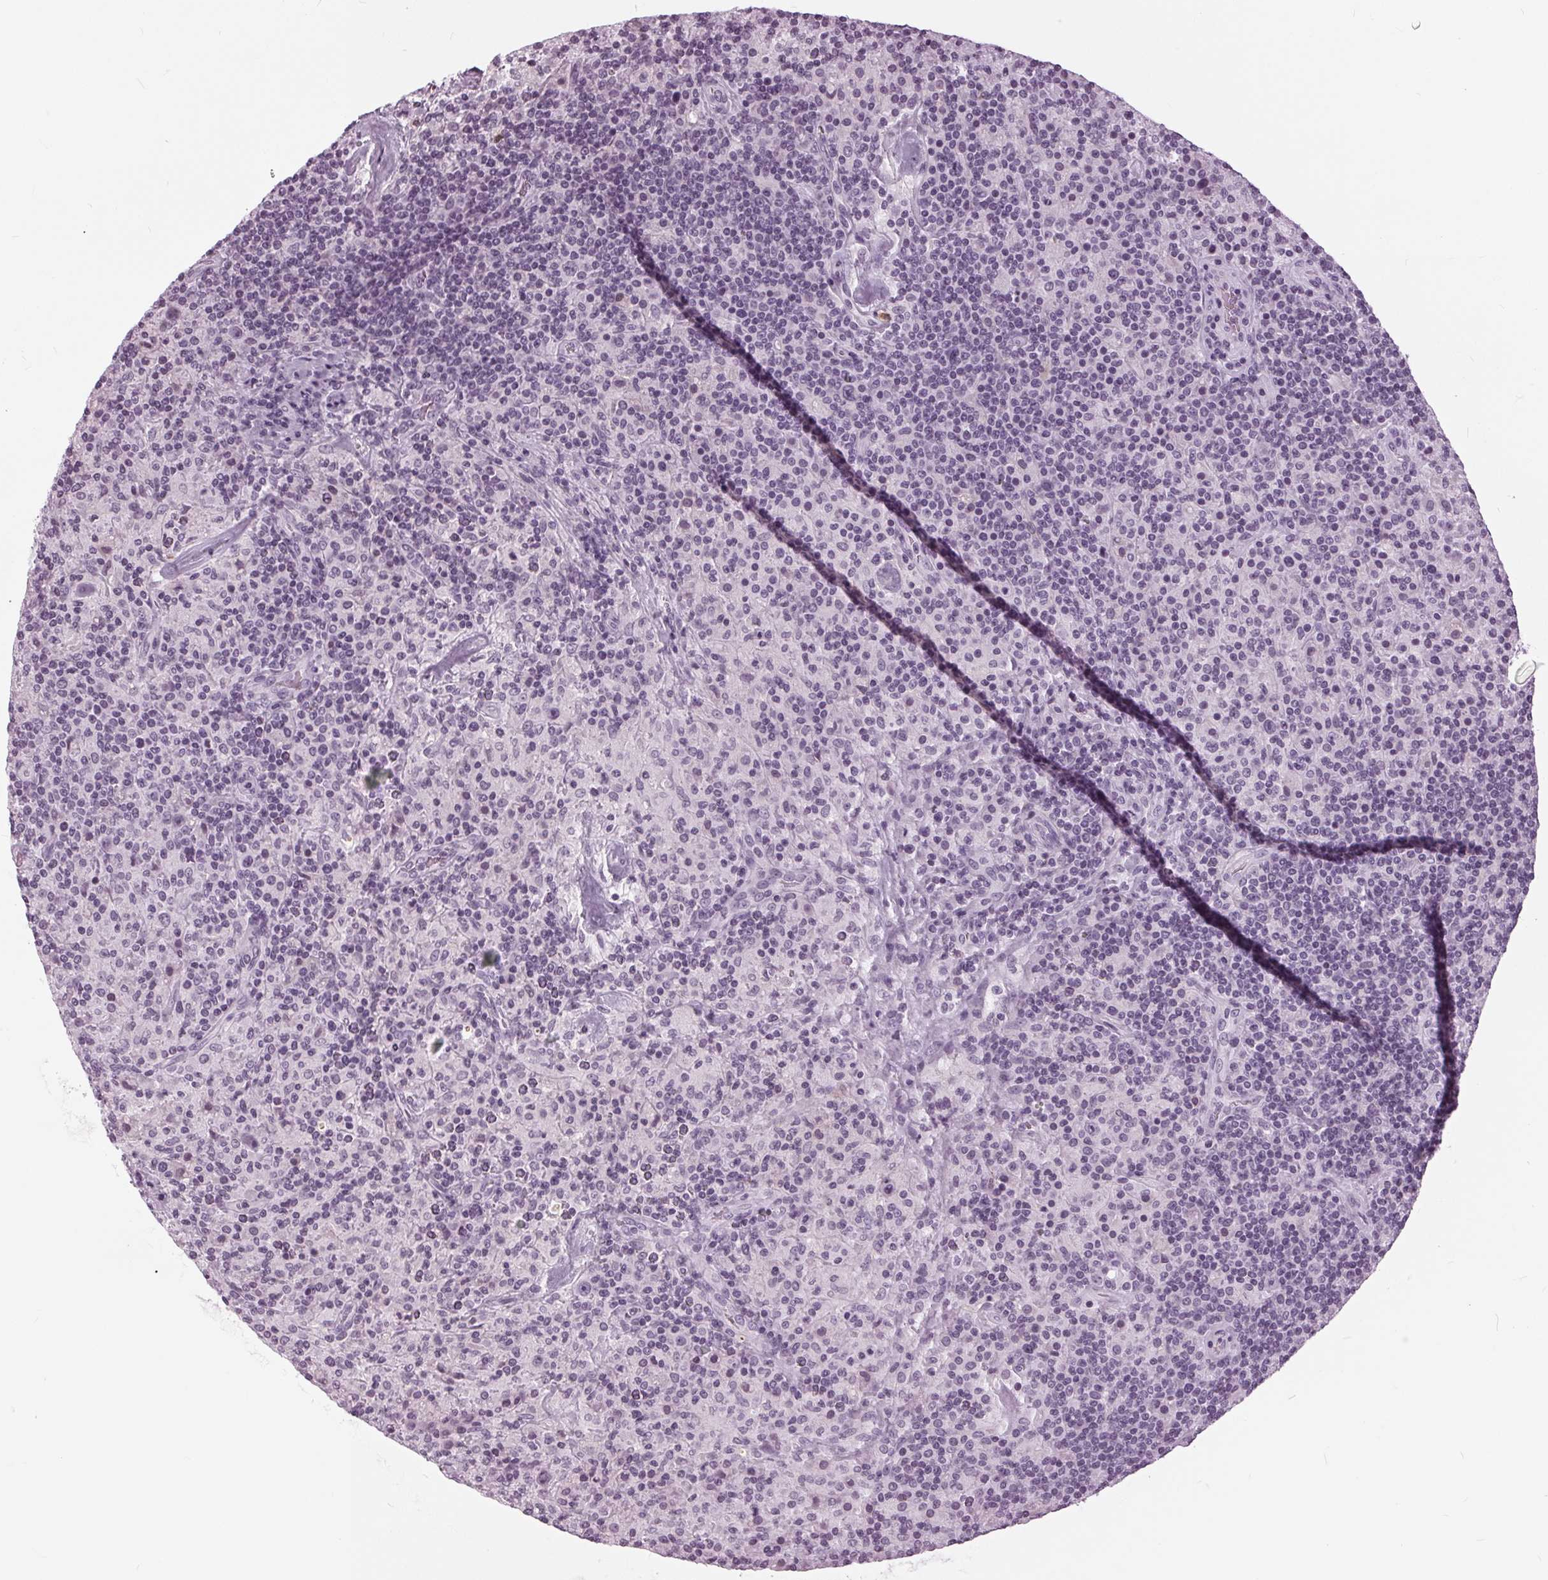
{"staining": {"intensity": "negative", "quantity": "none", "location": "none"}, "tissue": "lymphoma", "cell_type": "Tumor cells", "image_type": "cancer", "snomed": [{"axis": "morphology", "description": "Hodgkin's disease, NOS"}, {"axis": "topography", "description": "Lymph node"}], "caption": "Tumor cells are negative for brown protein staining in lymphoma.", "gene": "SLC9A4", "patient": {"sex": "male", "age": 70}}